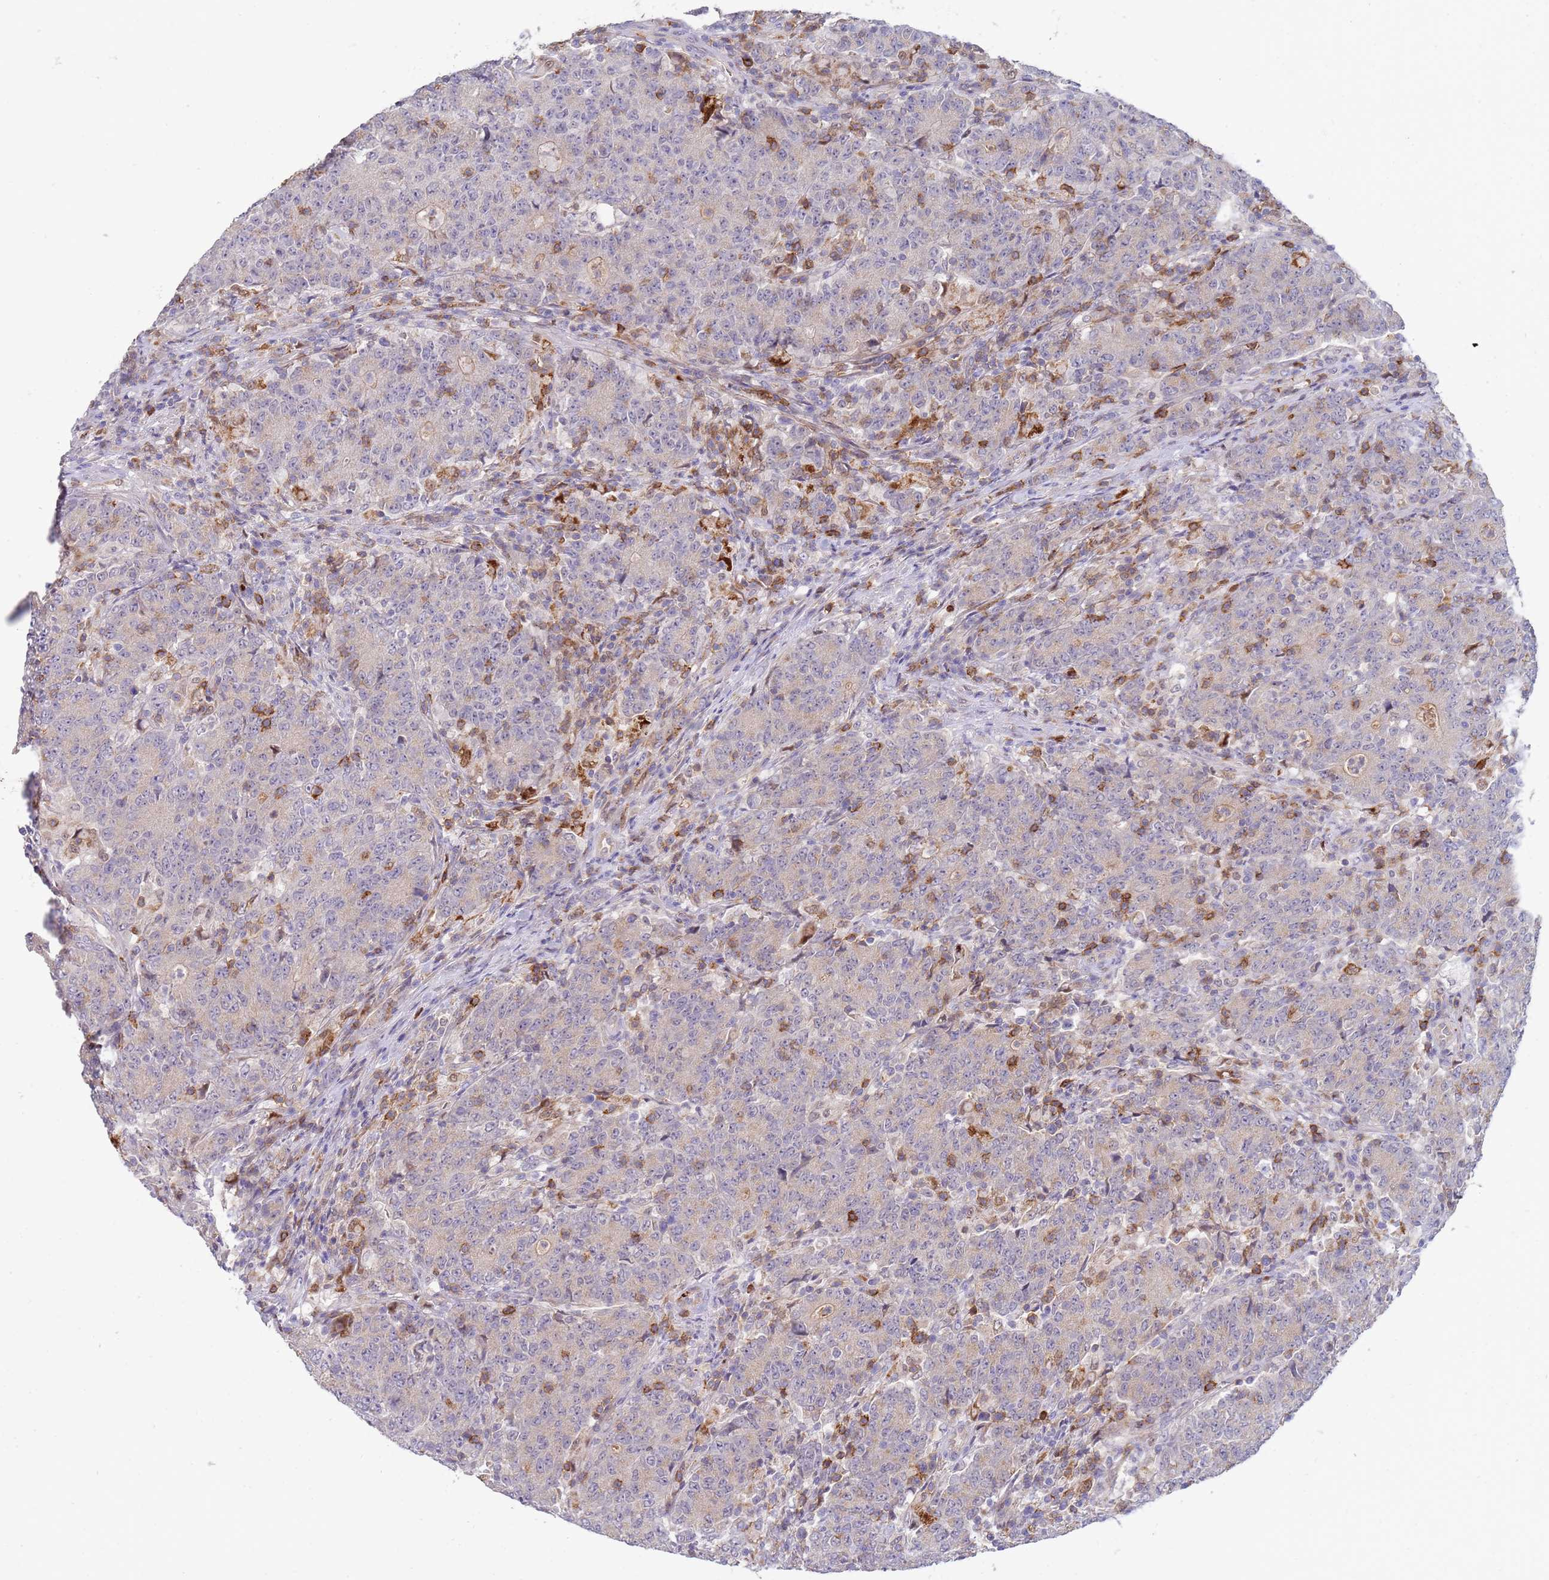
{"staining": {"intensity": "negative", "quantity": "none", "location": "none"}, "tissue": "colorectal cancer", "cell_type": "Tumor cells", "image_type": "cancer", "snomed": [{"axis": "morphology", "description": "Adenocarcinoma, NOS"}, {"axis": "topography", "description": "Colon"}], "caption": "Tumor cells are negative for brown protein staining in adenocarcinoma (colorectal).", "gene": "STK25", "patient": {"sex": "female", "age": 75}}